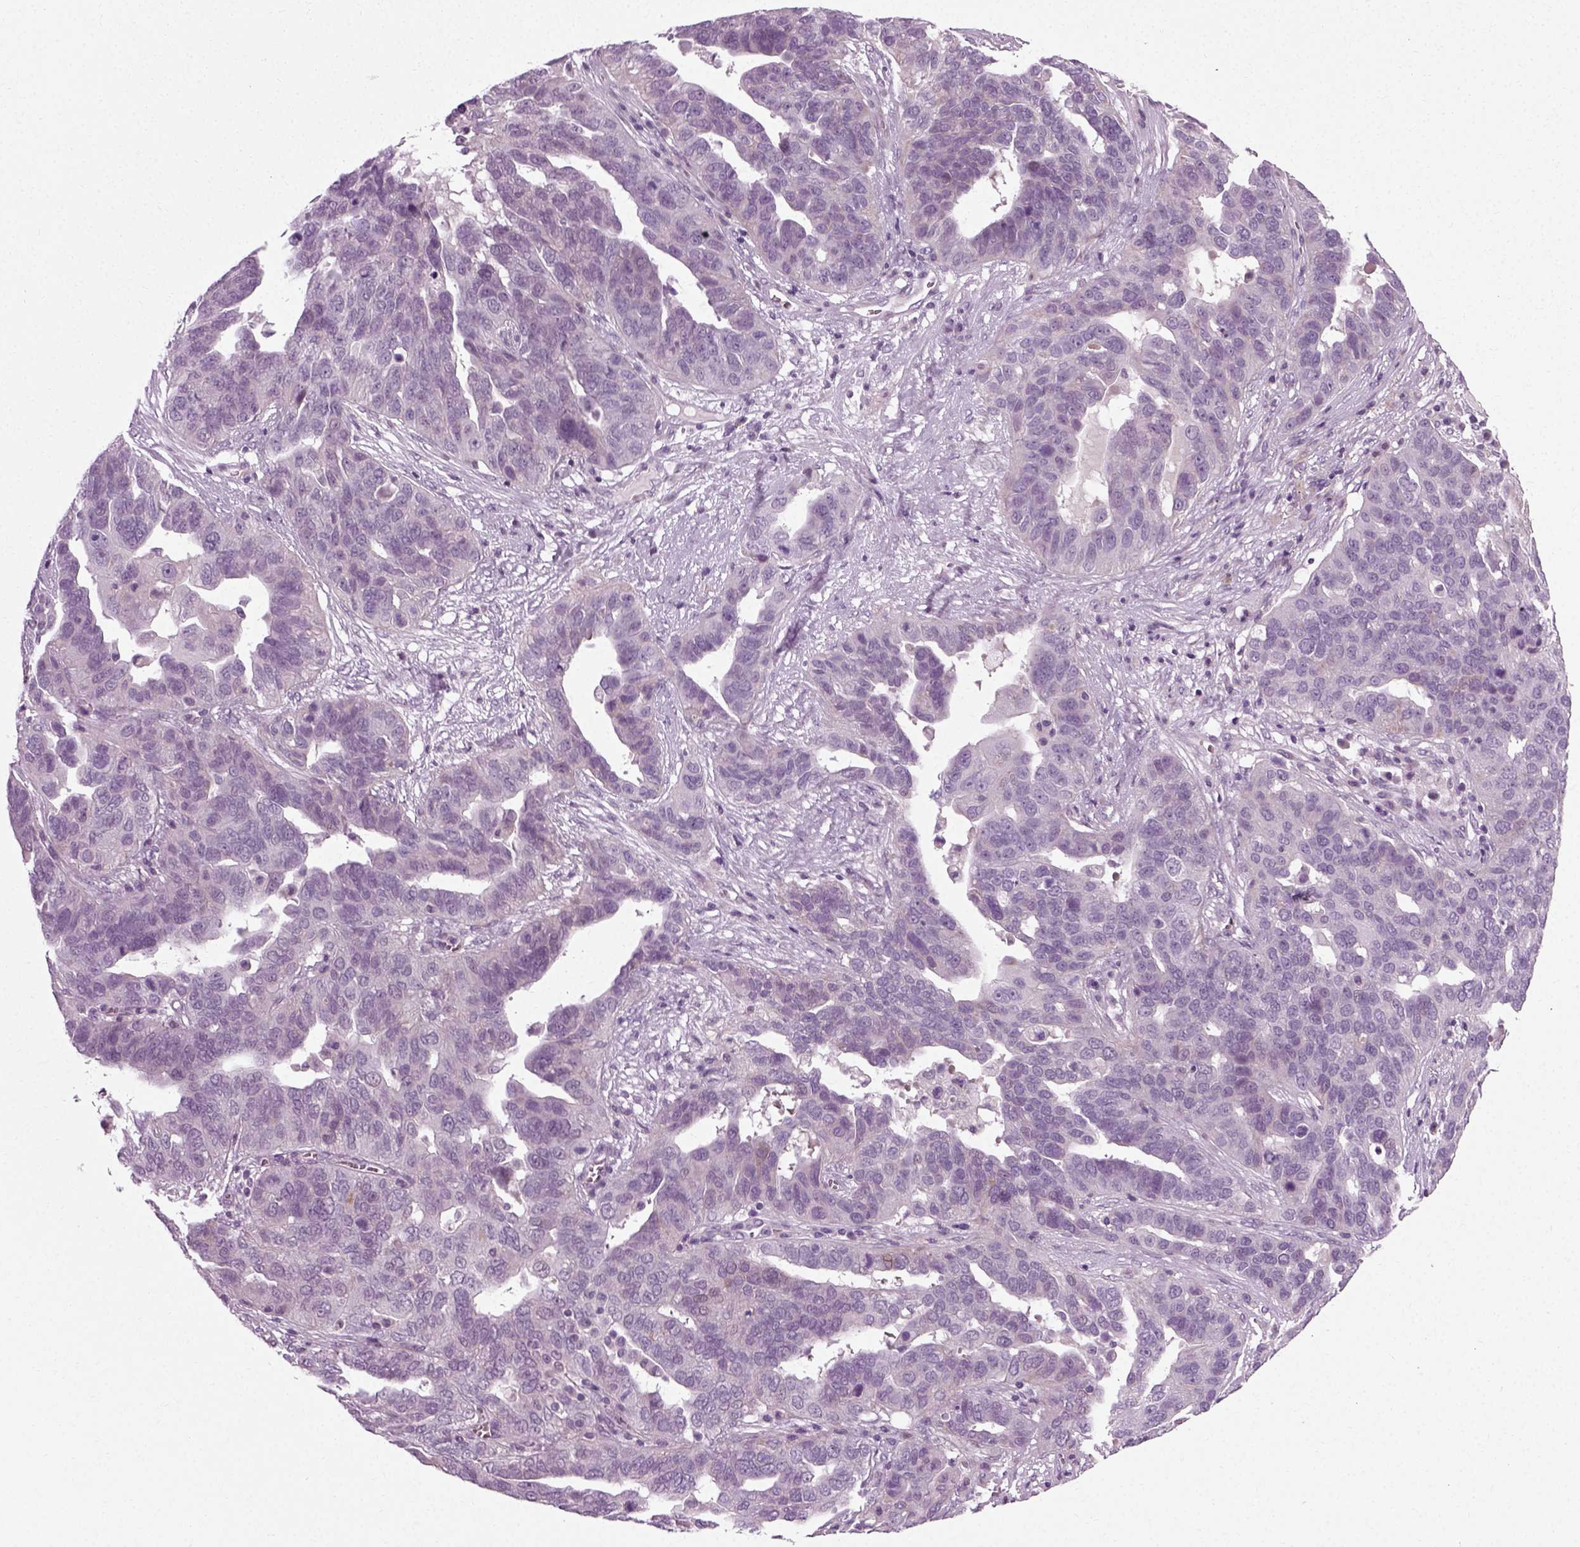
{"staining": {"intensity": "negative", "quantity": "none", "location": "none"}, "tissue": "ovarian cancer", "cell_type": "Tumor cells", "image_type": "cancer", "snomed": [{"axis": "morphology", "description": "Carcinoma, endometroid"}, {"axis": "topography", "description": "Soft tissue"}, {"axis": "topography", "description": "Ovary"}], "caption": "Immunohistochemistry (IHC) photomicrograph of human ovarian endometroid carcinoma stained for a protein (brown), which reveals no staining in tumor cells.", "gene": "SCG5", "patient": {"sex": "female", "age": 52}}